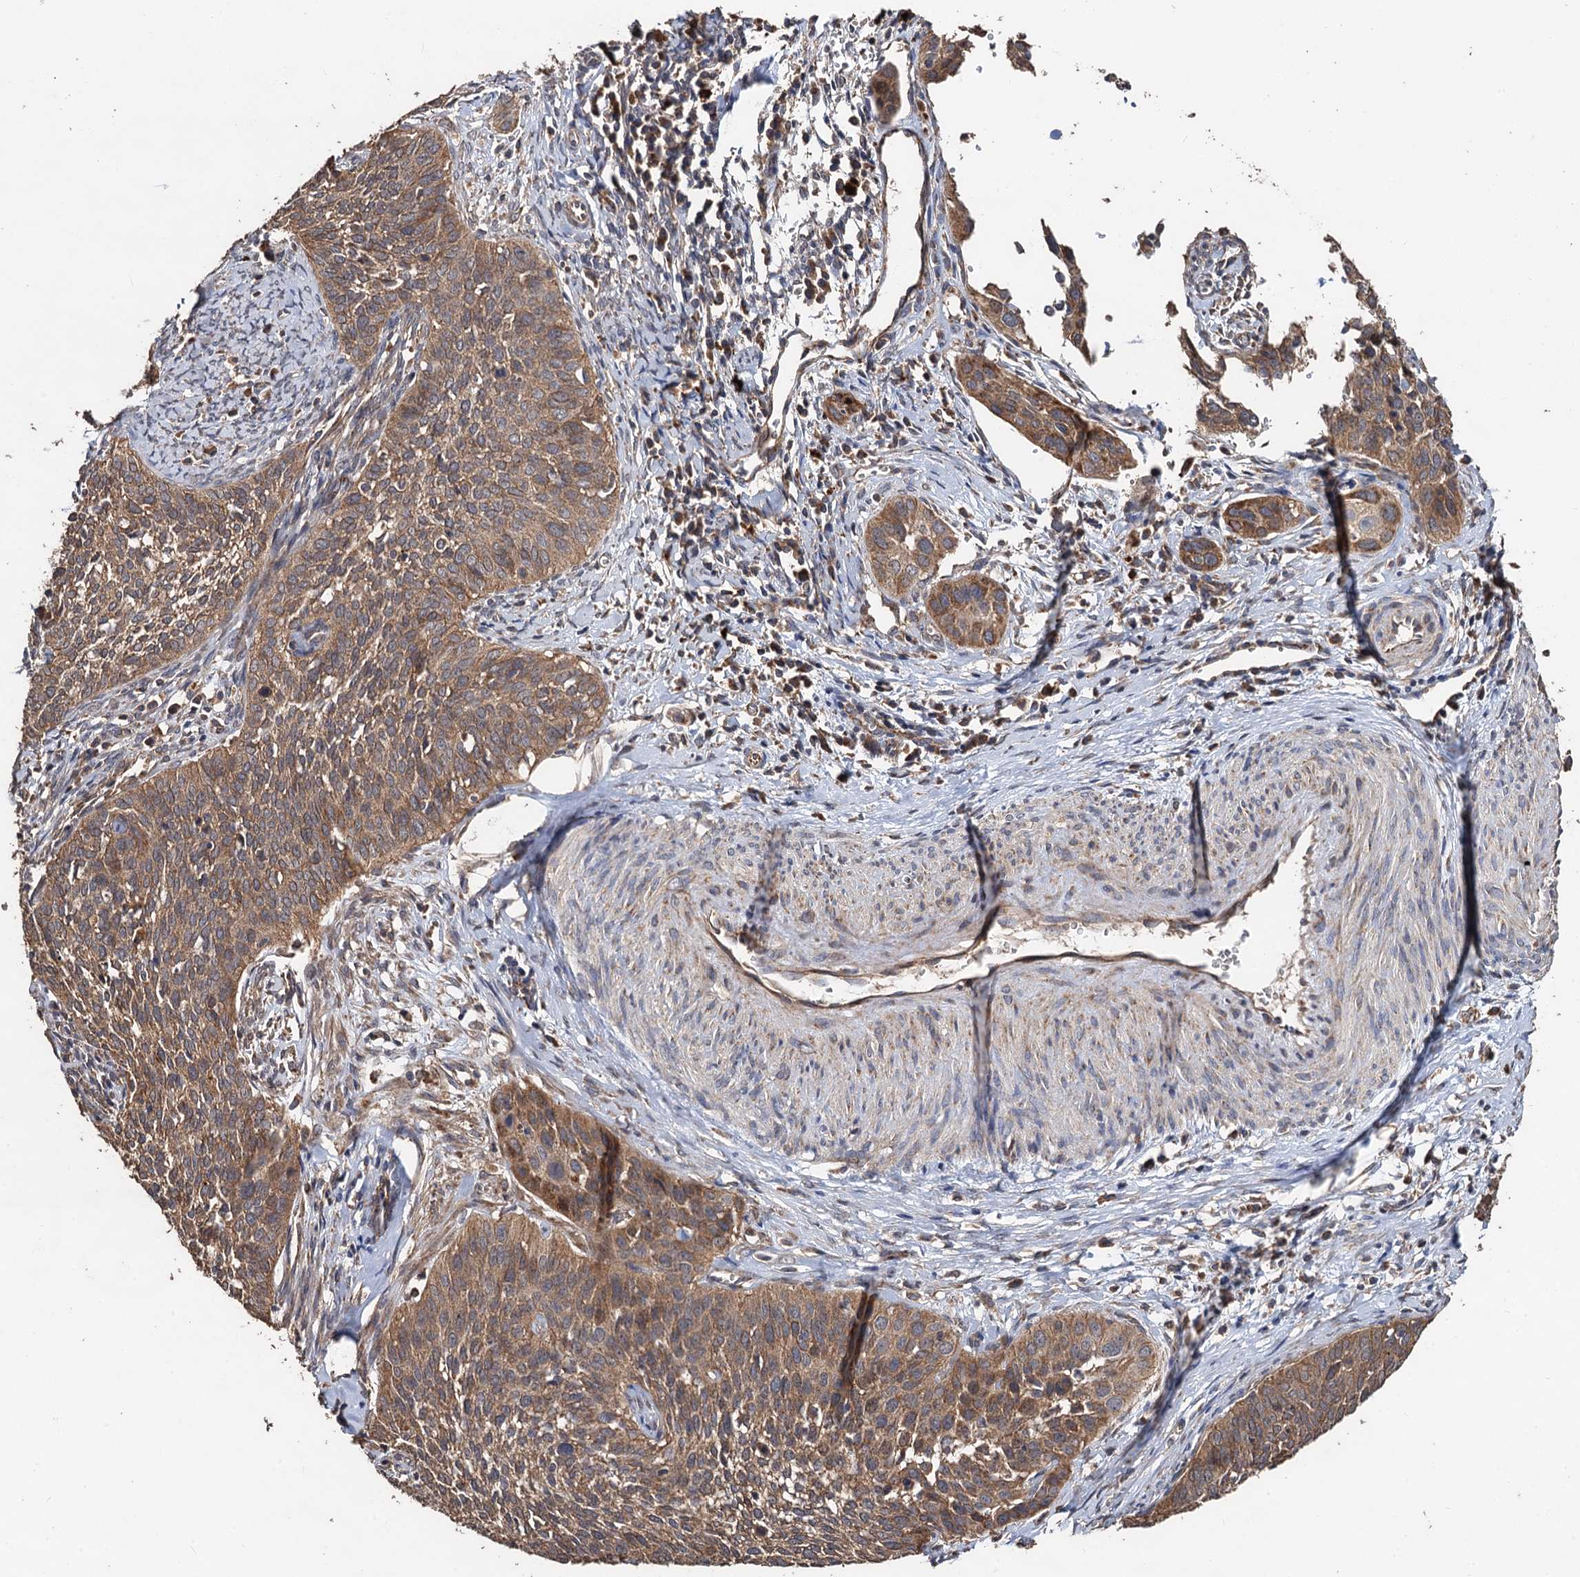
{"staining": {"intensity": "moderate", "quantity": ">75%", "location": "cytoplasmic/membranous"}, "tissue": "cervical cancer", "cell_type": "Tumor cells", "image_type": "cancer", "snomed": [{"axis": "morphology", "description": "Squamous cell carcinoma, NOS"}, {"axis": "topography", "description": "Cervix"}], "caption": "Immunohistochemistry (IHC) (DAB (3,3'-diaminobenzidine)) staining of human squamous cell carcinoma (cervical) demonstrates moderate cytoplasmic/membranous protein expression in approximately >75% of tumor cells.", "gene": "PPTC7", "patient": {"sex": "female", "age": 34}}